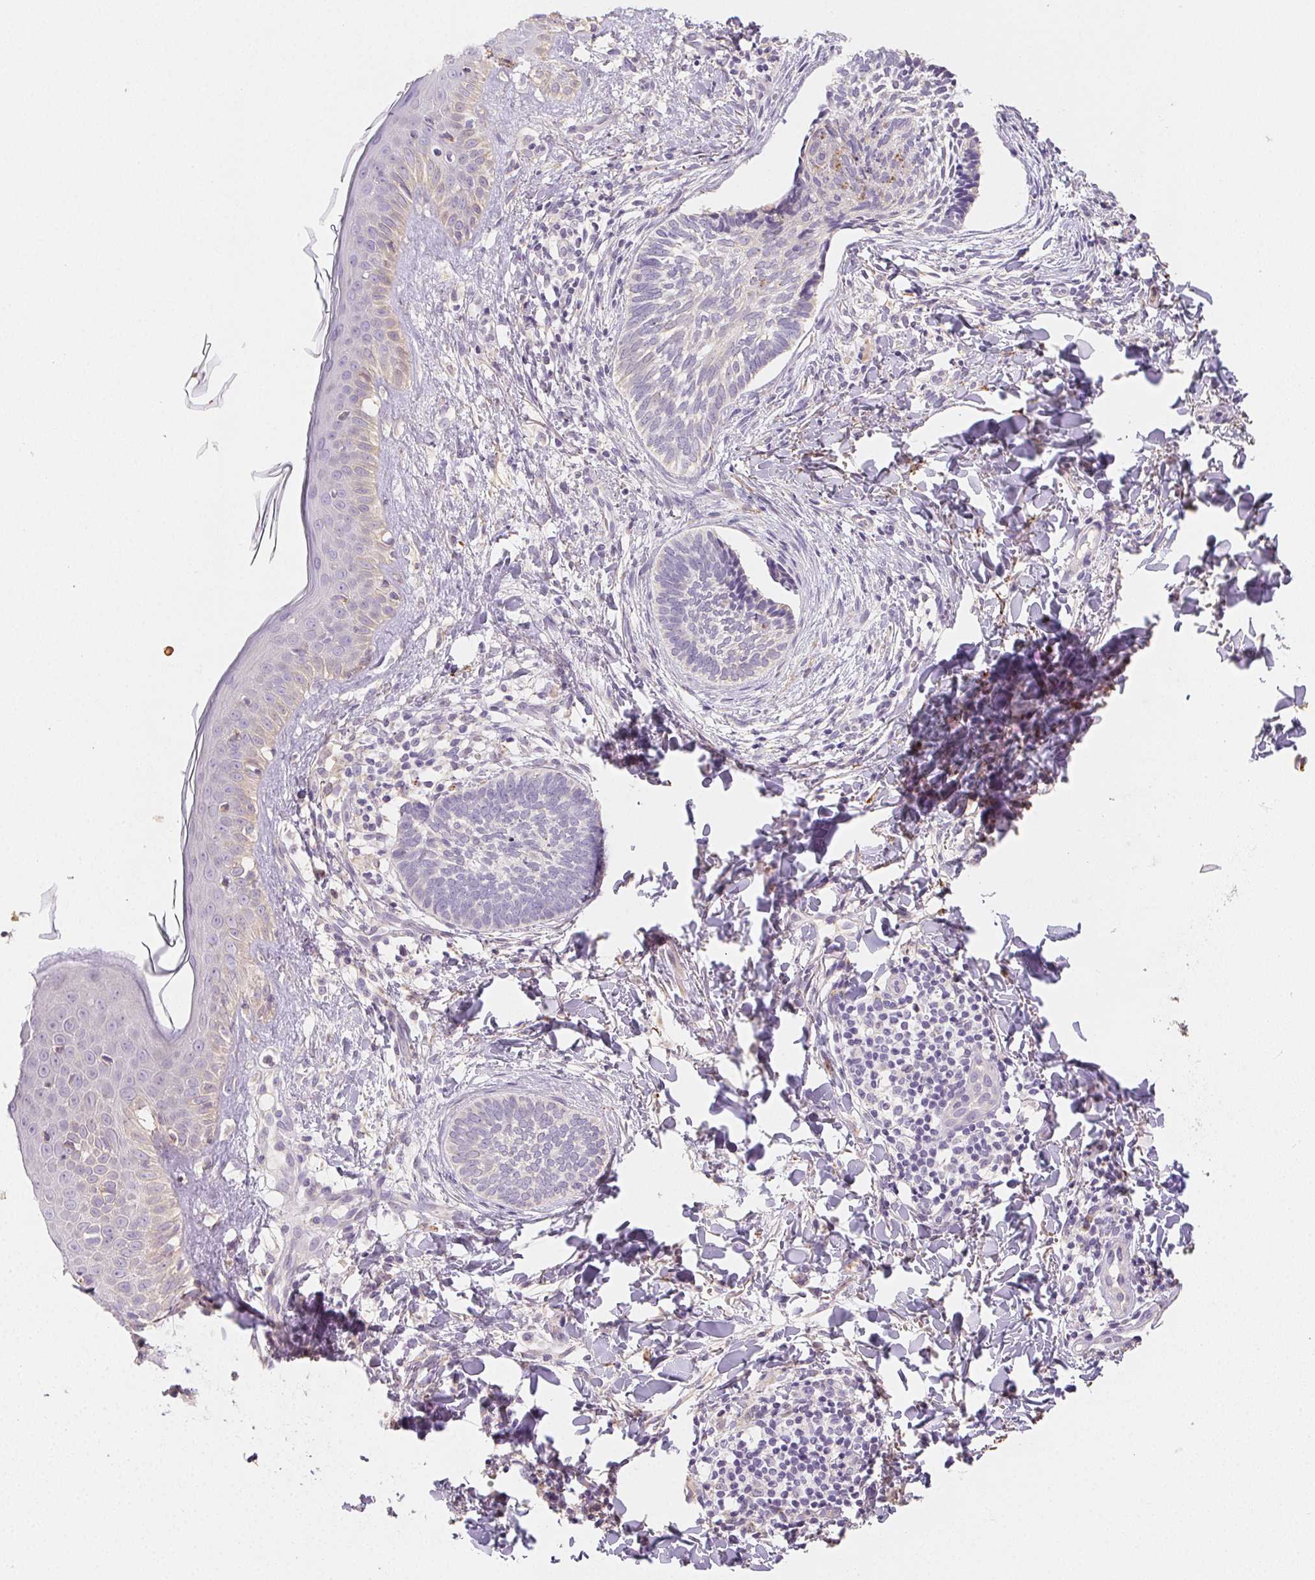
{"staining": {"intensity": "negative", "quantity": "none", "location": "none"}, "tissue": "skin cancer", "cell_type": "Tumor cells", "image_type": "cancer", "snomed": [{"axis": "morphology", "description": "Normal tissue, NOS"}, {"axis": "morphology", "description": "Basal cell carcinoma"}, {"axis": "topography", "description": "Skin"}], "caption": "The micrograph displays no significant staining in tumor cells of skin cancer.", "gene": "ACVR1B", "patient": {"sex": "male", "age": 46}}